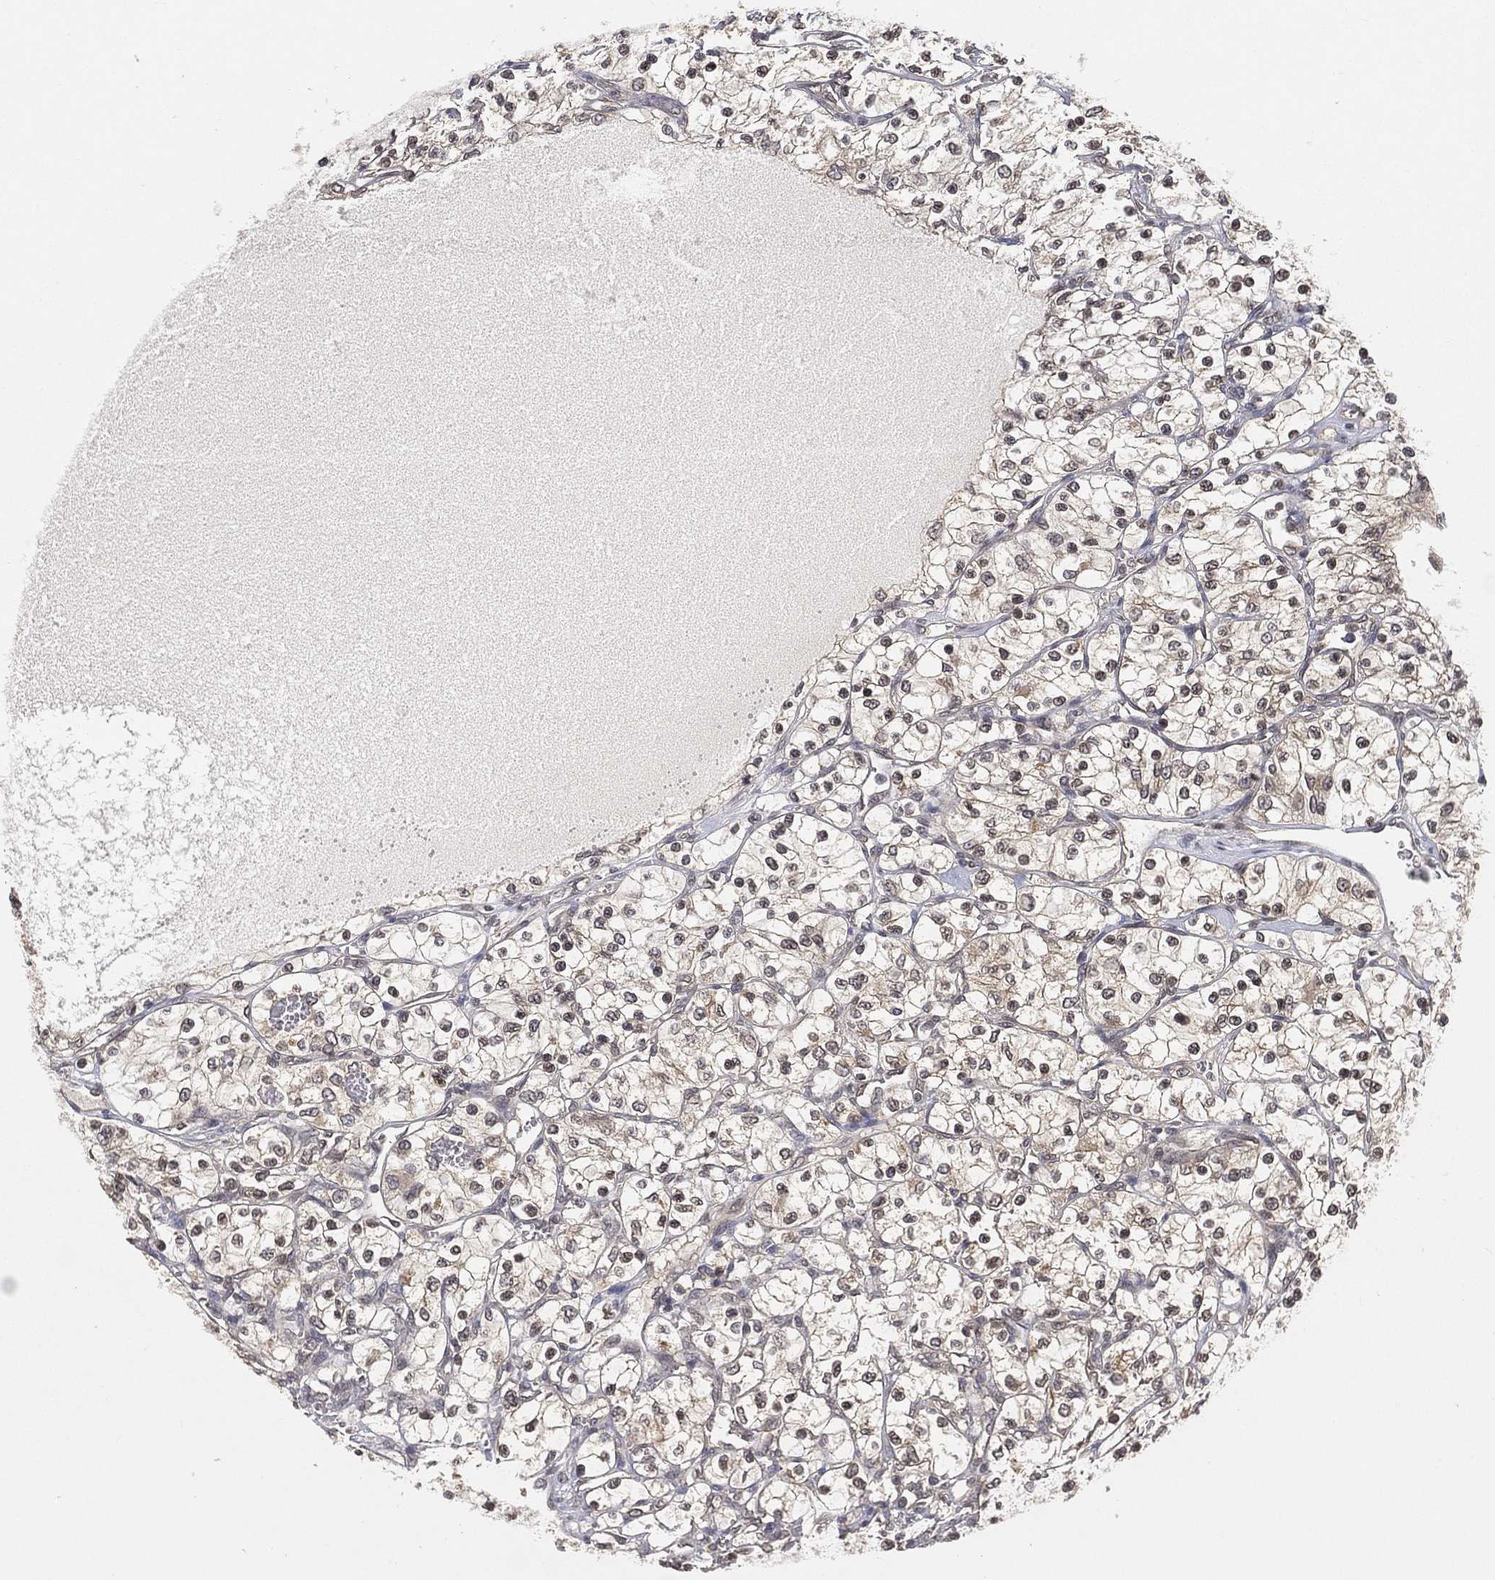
{"staining": {"intensity": "moderate", "quantity": "<25%", "location": "cytoplasmic/membranous"}, "tissue": "renal cancer", "cell_type": "Tumor cells", "image_type": "cancer", "snomed": [{"axis": "morphology", "description": "Adenocarcinoma, NOS"}, {"axis": "topography", "description": "Kidney"}], "caption": "Renal adenocarcinoma was stained to show a protein in brown. There is low levels of moderate cytoplasmic/membranous staining in approximately <25% of tumor cells. (Brightfield microscopy of DAB IHC at high magnification).", "gene": "UBA5", "patient": {"sex": "female", "age": 69}}